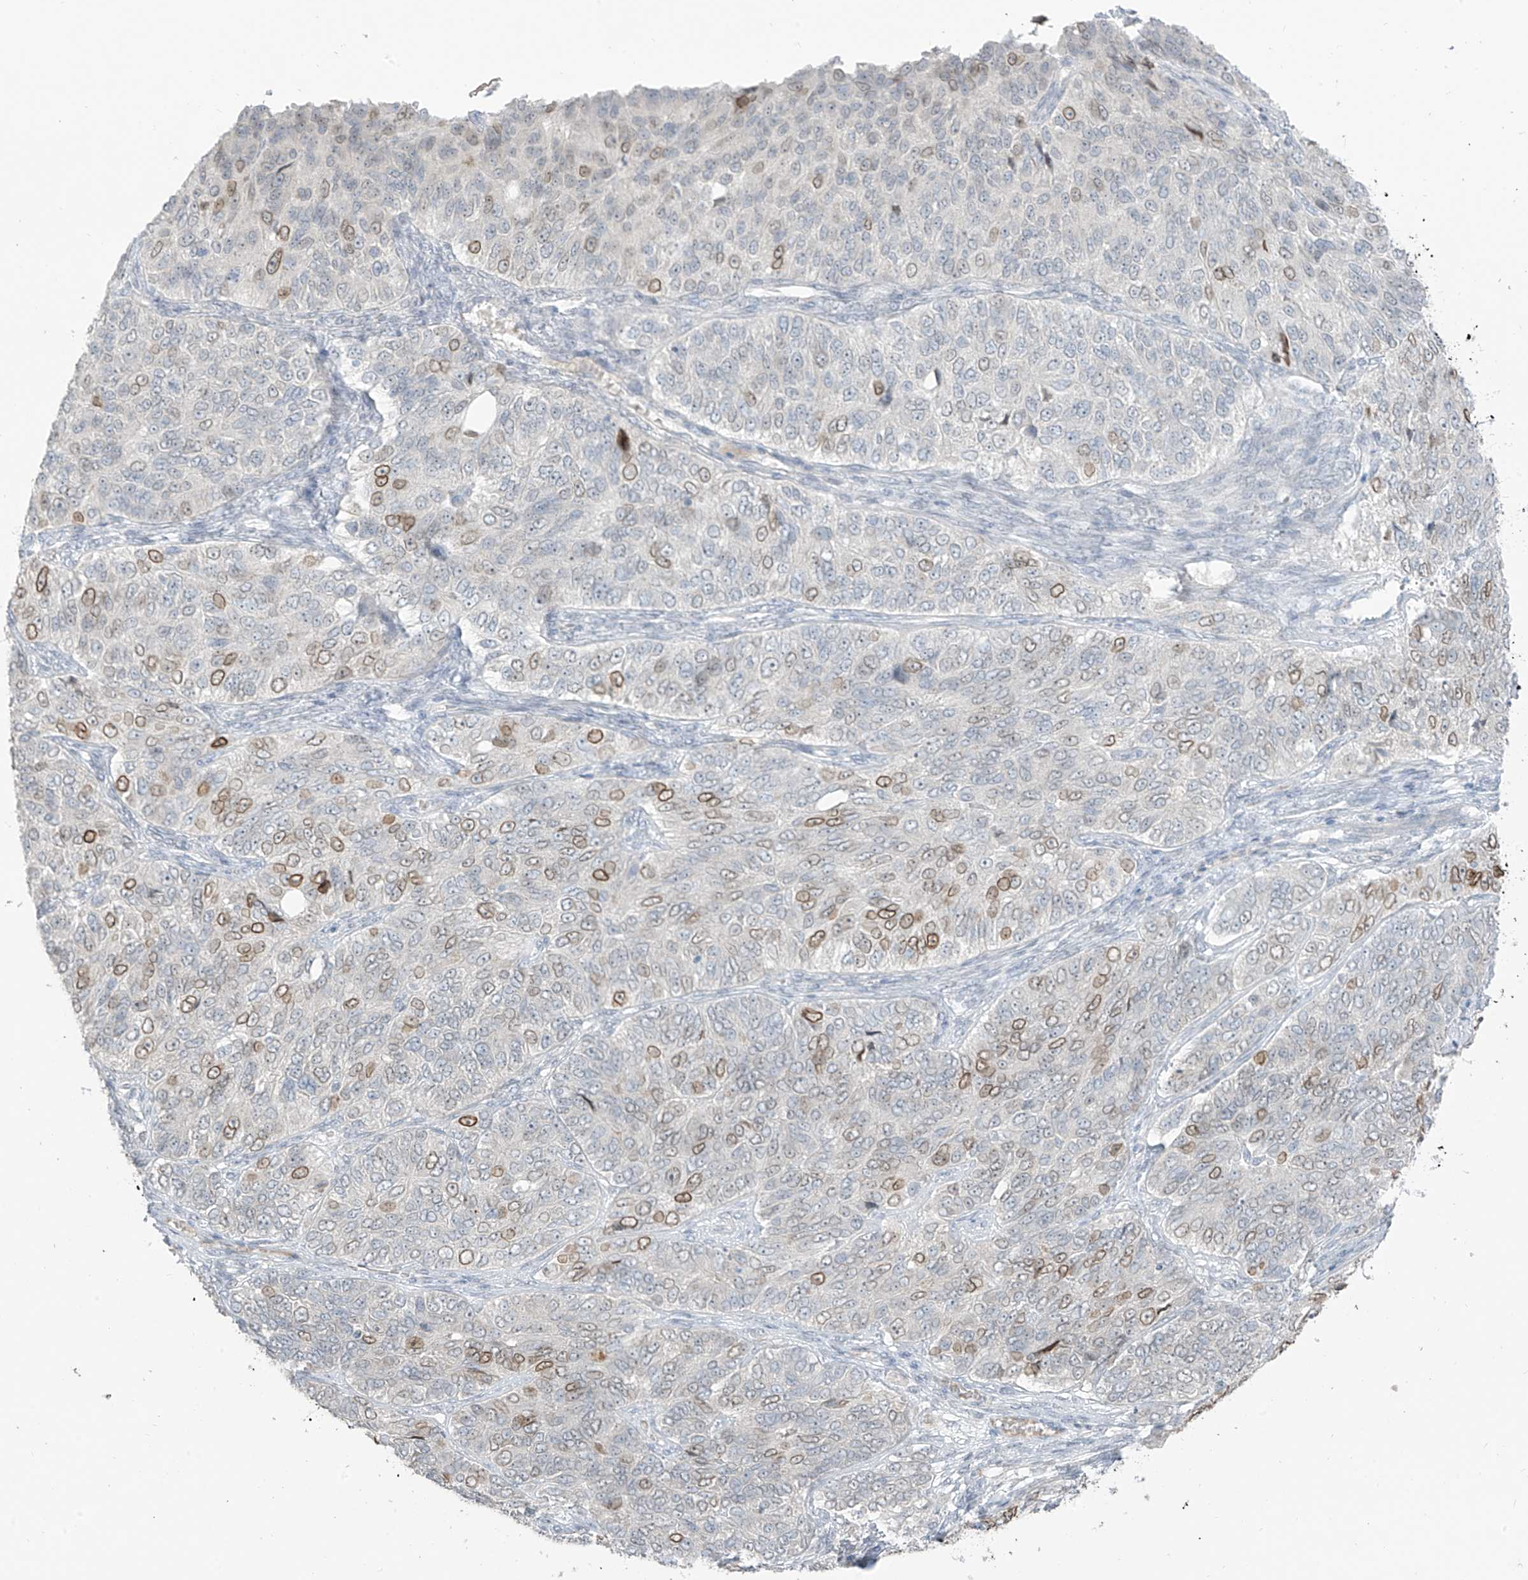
{"staining": {"intensity": "moderate", "quantity": "<25%", "location": "cytoplasmic/membranous,nuclear"}, "tissue": "ovarian cancer", "cell_type": "Tumor cells", "image_type": "cancer", "snomed": [{"axis": "morphology", "description": "Carcinoma, endometroid"}, {"axis": "topography", "description": "Ovary"}], "caption": "Immunohistochemistry (IHC) micrograph of neoplastic tissue: human ovarian cancer stained using immunohistochemistry demonstrates low levels of moderate protein expression localized specifically in the cytoplasmic/membranous and nuclear of tumor cells, appearing as a cytoplasmic/membranous and nuclear brown color.", "gene": "PRDM6", "patient": {"sex": "female", "age": 51}}